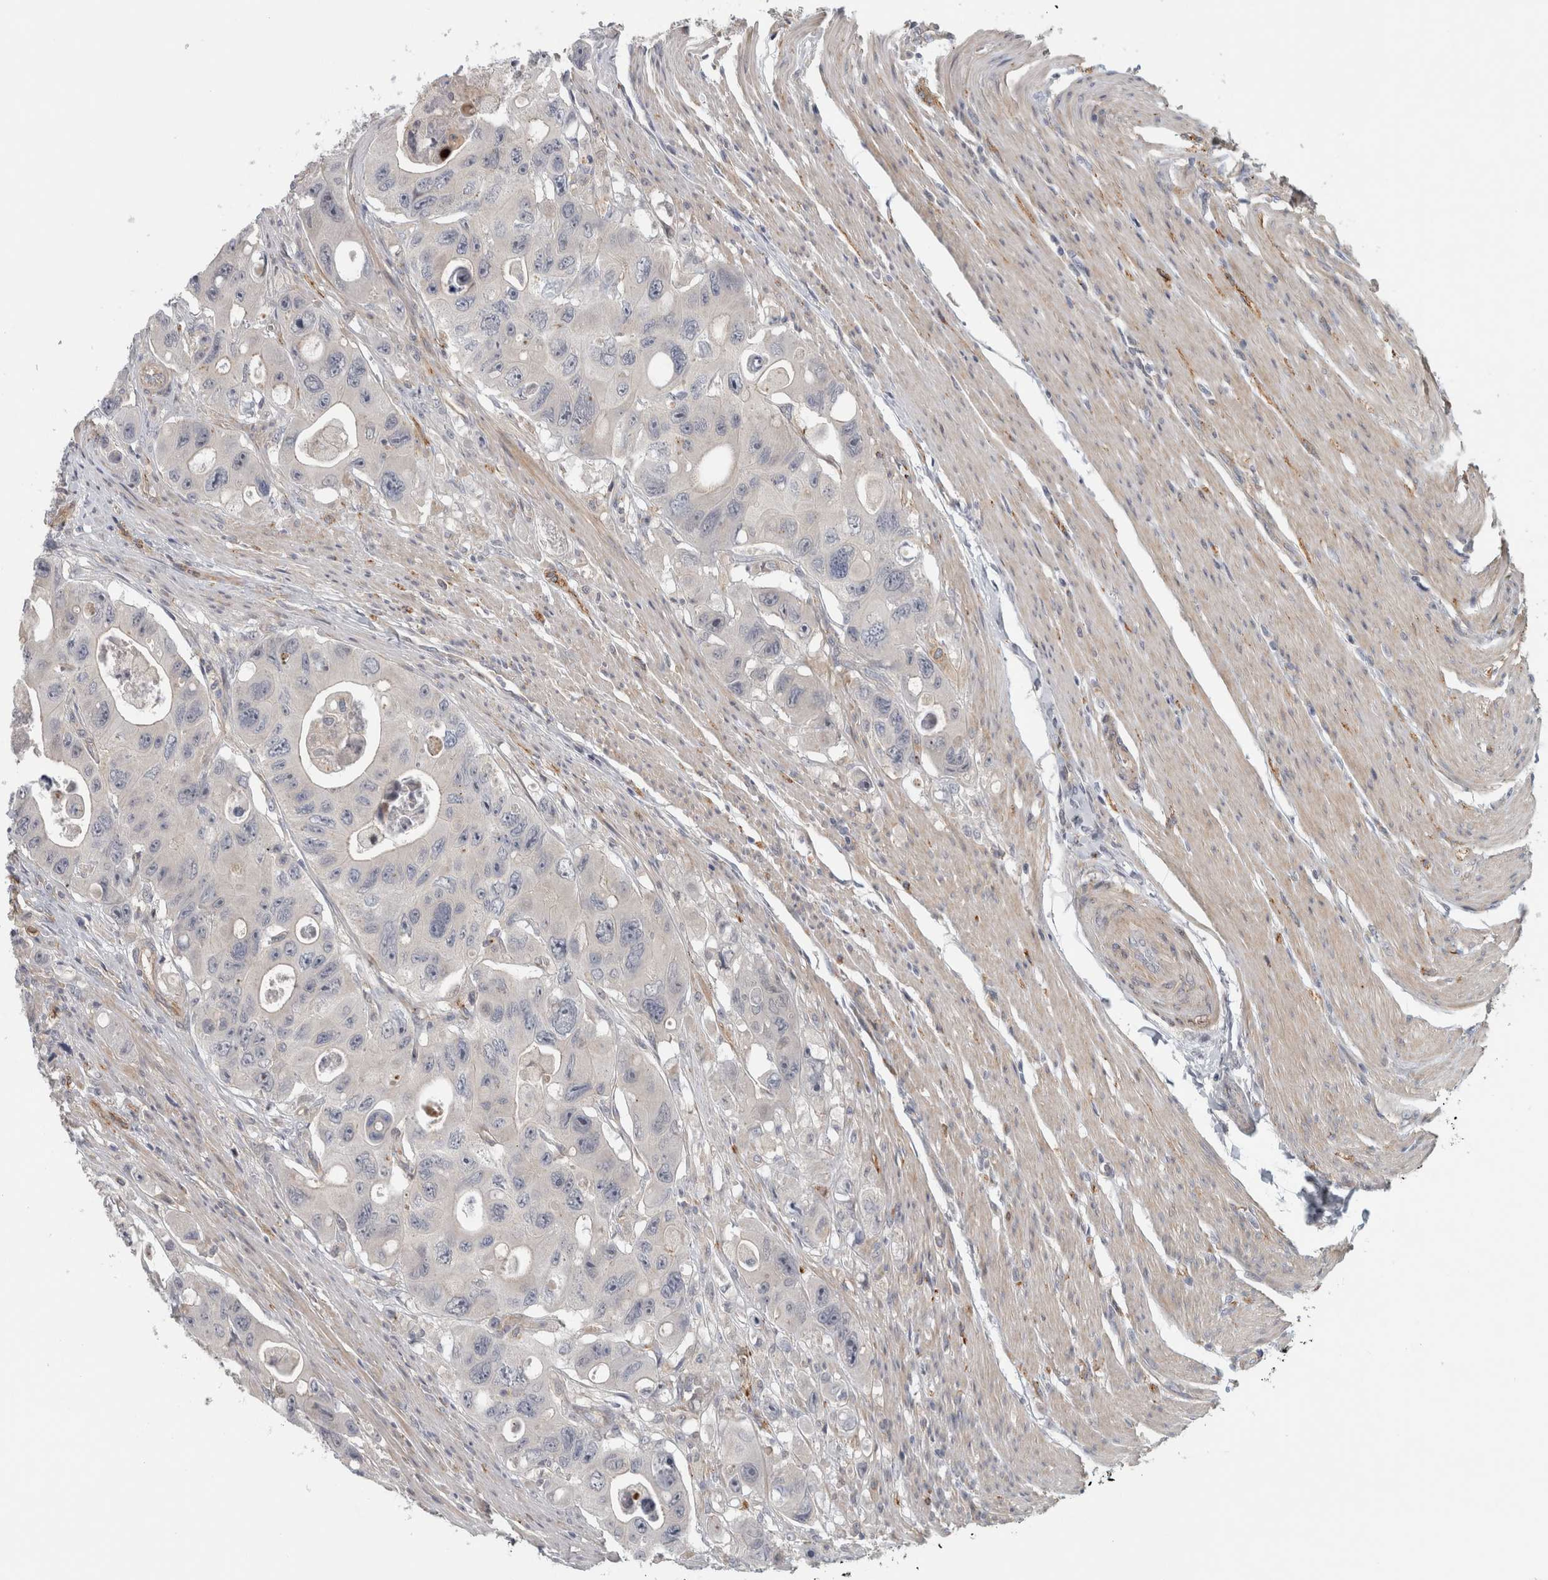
{"staining": {"intensity": "negative", "quantity": "none", "location": "none"}, "tissue": "colorectal cancer", "cell_type": "Tumor cells", "image_type": "cancer", "snomed": [{"axis": "morphology", "description": "Adenocarcinoma, NOS"}, {"axis": "topography", "description": "Colon"}], "caption": "Protein analysis of colorectal adenocarcinoma demonstrates no significant staining in tumor cells.", "gene": "ZNF804B", "patient": {"sex": "female", "age": 46}}